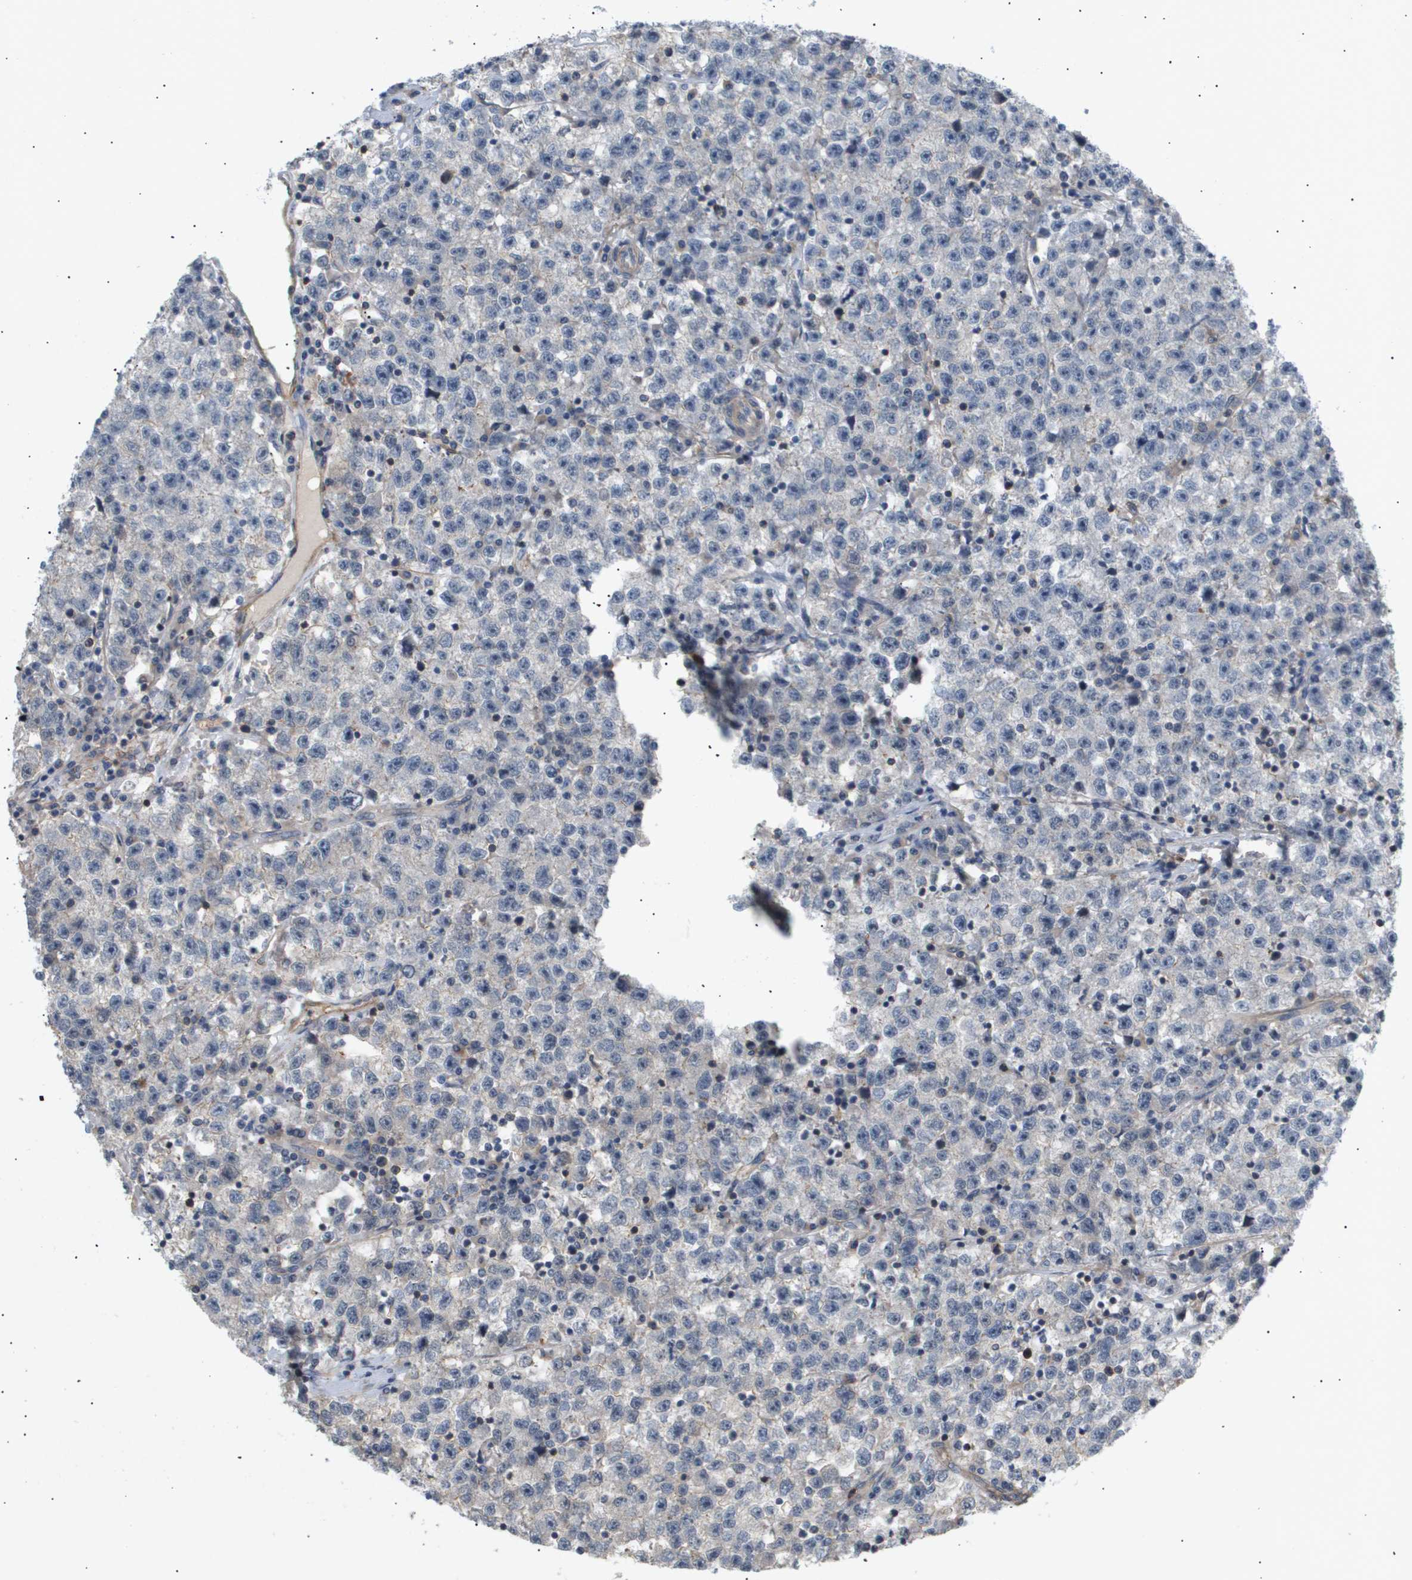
{"staining": {"intensity": "weak", "quantity": "<25%", "location": "cytoplasmic/membranous"}, "tissue": "testis cancer", "cell_type": "Tumor cells", "image_type": "cancer", "snomed": [{"axis": "morphology", "description": "Seminoma, NOS"}, {"axis": "topography", "description": "Testis"}], "caption": "Immunohistochemical staining of human seminoma (testis) displays no significant positivity in tumor cells.", "gene": "CORO2B", "patient": {"sex": "male", "age": 22}}